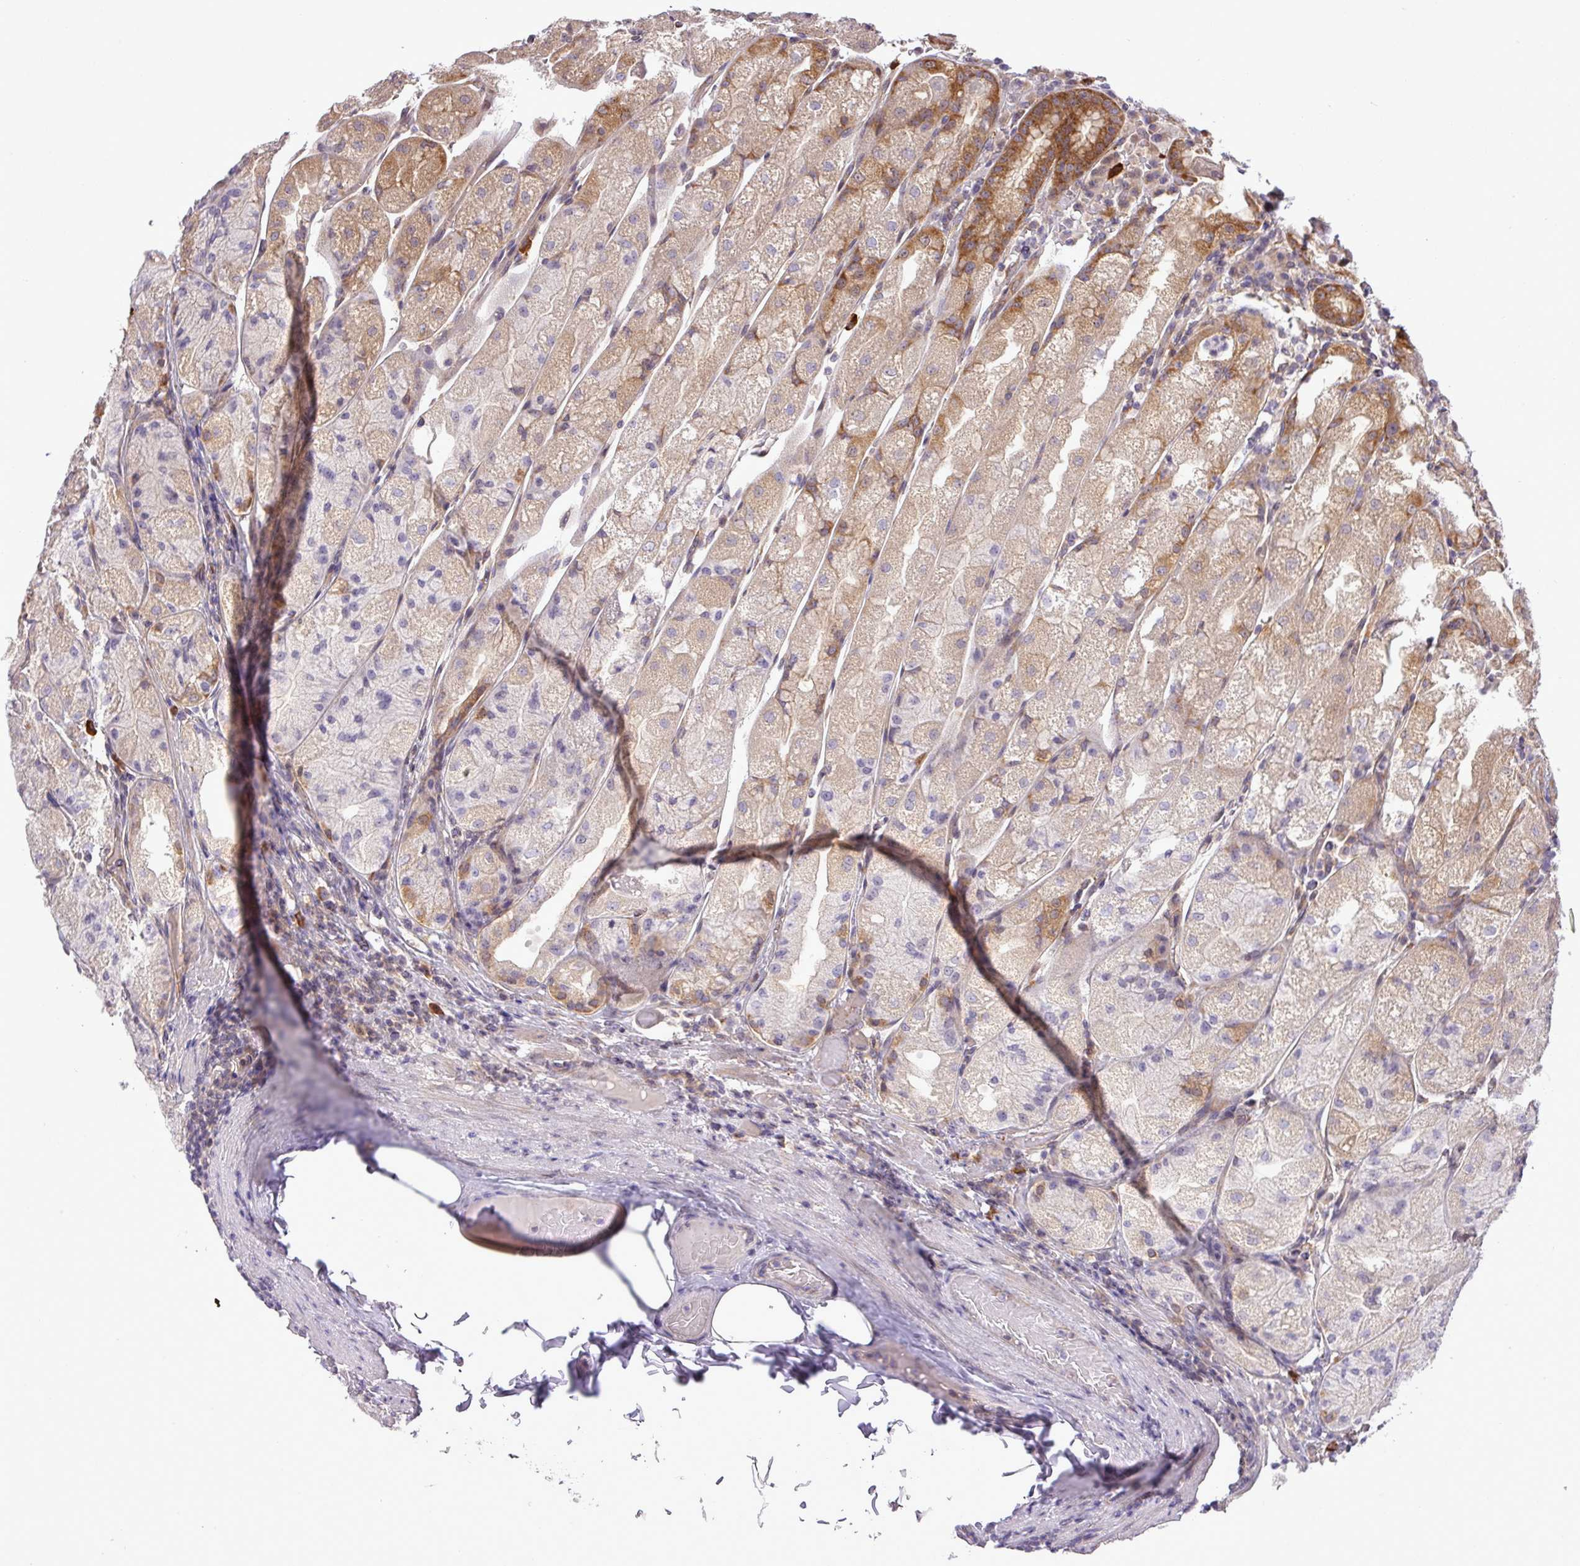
{"staining": {"intensity": "moderate", "quantity": "25%-75%", "location": "cytoplasmic/membranous"}, "tissue": "stomach", "cell_type": "Glandular cells", "image_type": "normal", "snomed": [{"axis": "morphology", "description": "Normal tissue, NOS"}, {"axis": "topography", "description": "Stomach, upper"}], "caption": "Protein expression analysis of normal stomach shows moderate cytoplasmic/membranous positivity in approximately 25%-75% of glandular cells. (DAB IHC with brightfield microscopy, high magnification).", "gene": "FAM222B", "patient": {"sex": "male", "age": 52}}